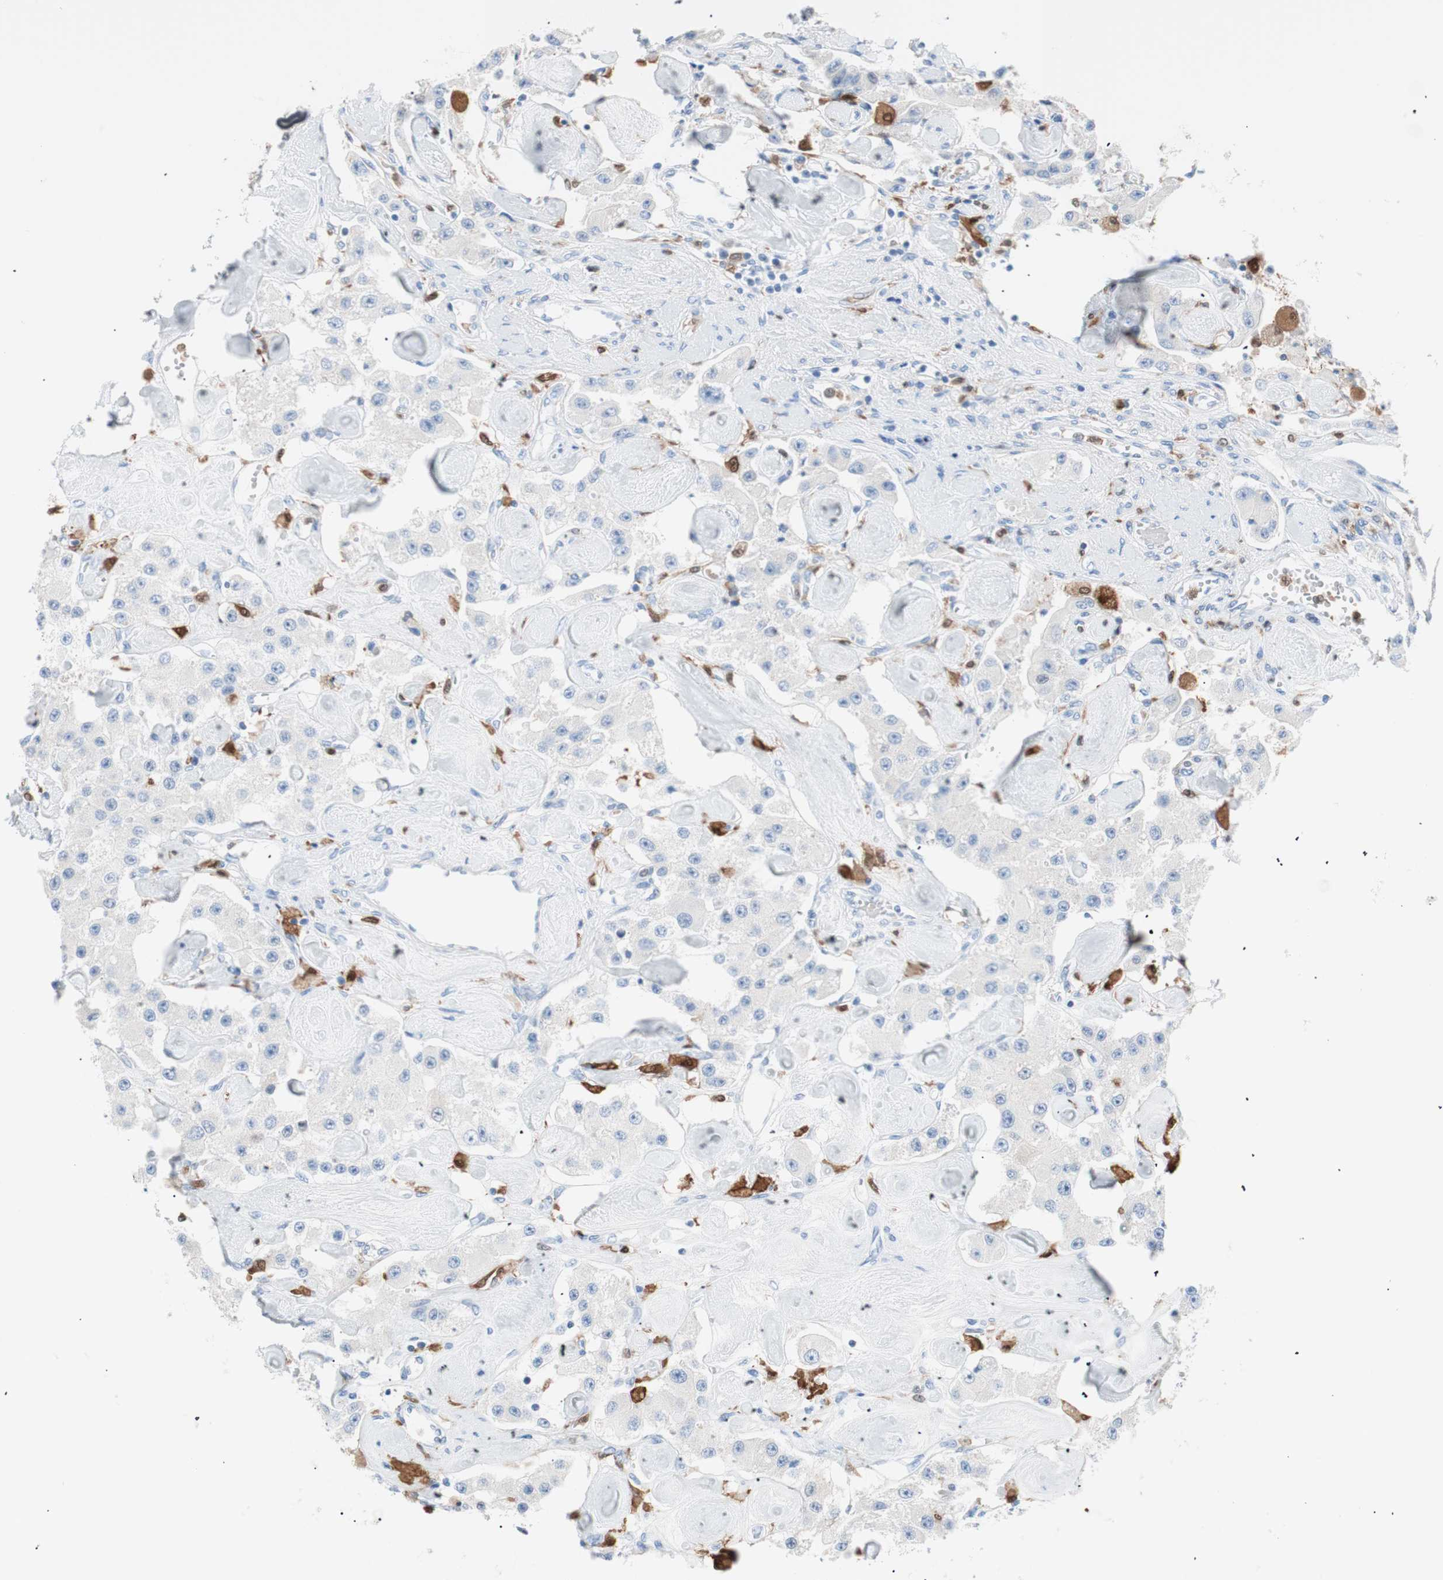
{"staining": {"intensity": "negative", "quantity": "none", "location": "none"}, "tissue": "carcinoid", "cell_type": "Tumor cells", "image_type": "cancer", "snomed": [{"axis": "morphology", "description": "Carcinoid, malignant, NOS"}, {"axis": "topography", "description": "Pancreas"}], "caption": "The photomicrograph exhibits no significant positivity in tumor cells of carcinoid. (Brightfield microscopy of DAB (3,3'-diaminobenzidine) immunohistochemistry at high magnification).", "gene": "IL18", "patient": {"sex": "male", "age": 41}}